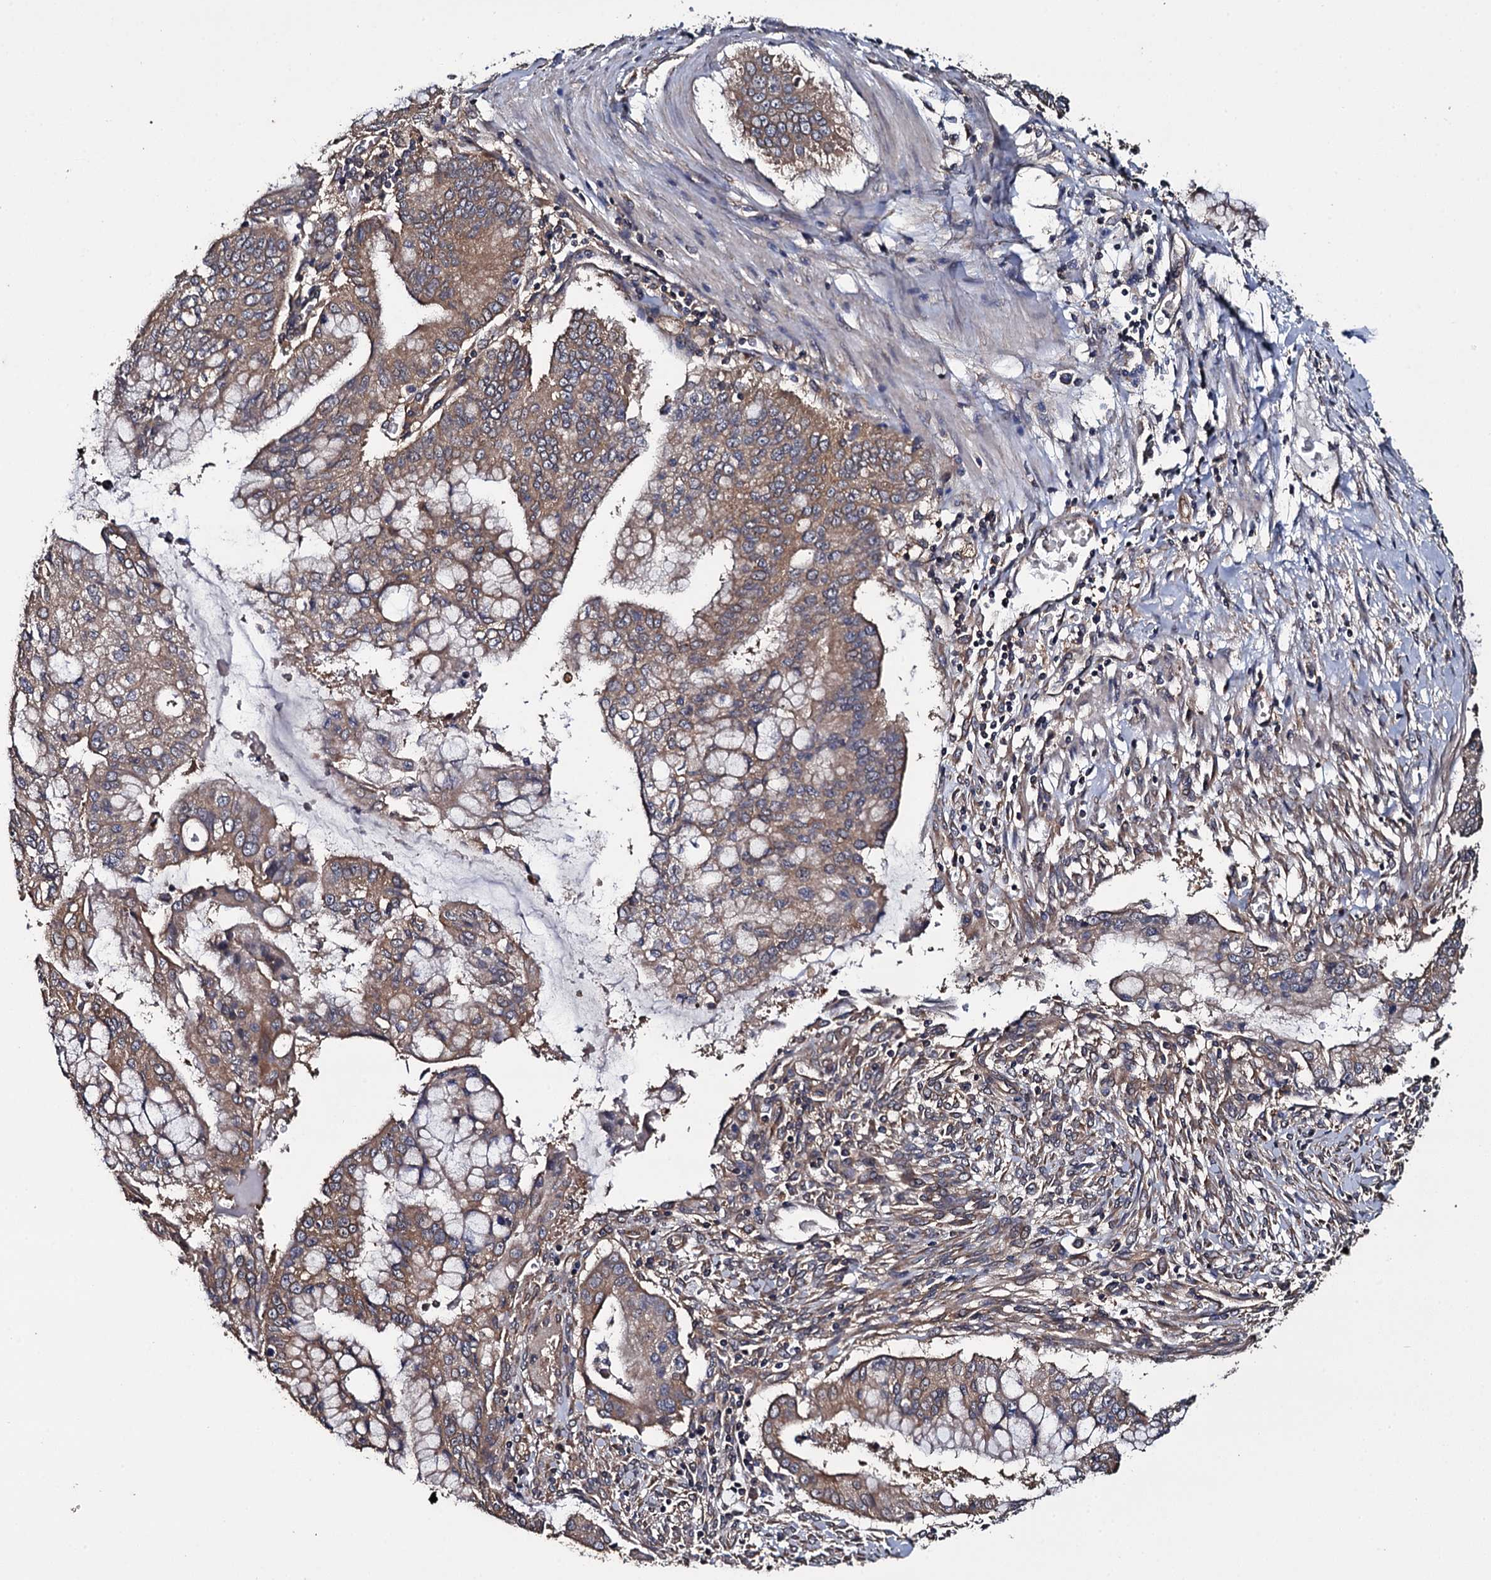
{"staining": {"intensity": "moderate", "quantity": ">75%", "location": "cytoplasmic/membranous"}, "tissue": "pancreatic cancer", "cell_type": "Tumor cells", "image_type": "cancer", "snomed": [{"axis": "morphology", "description": "Adenocarcinoma, NOS"}, {"axis": "topography", "description": "Pancreas"}], "caption": "Pancreatic cancer (adenocarcinoma) was stained to show a protein in brown. There is medium levels of moderate cytoplasmic/membranous expression in about >75% of tumor cells.", "gene": "TTC23", "patient": {"sex": "male", "age": 46}}